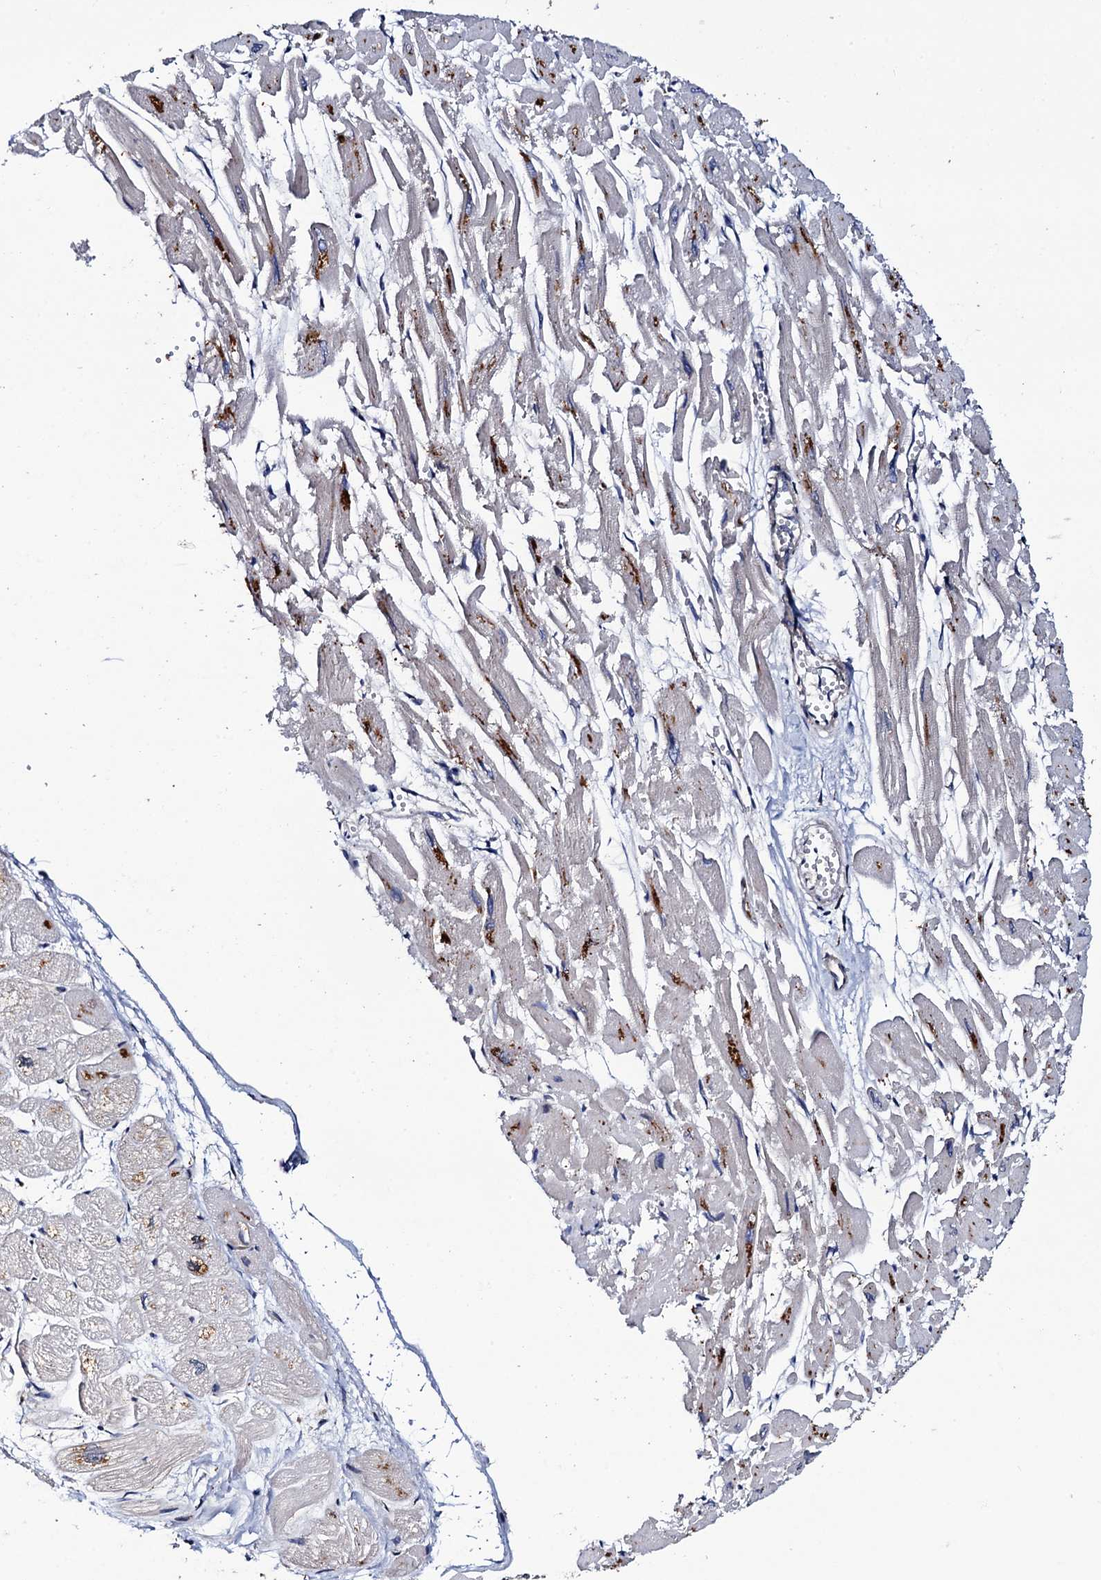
{"staining": {"intensity": "moderate", "quantity": "25%-75%", "location": "cytoplasmic/membranous"}, "tissue": "heart muscle", "cell_type": "Cardiomyocytes", "image_type": "normal", "snomed": [{"axis": "morphology", "description": "Normal tissue, NOS"}, {"axis": "topography", "description": "Heart"}], "caption": "High-magnification brightfield microscopy of normal heart muscle stained with DAB (brown) and counterstained with hematoxylin (blue). cardiomyocytes exhibit moderate cytoplasmic/membranous expression is identified in about25%-75% of cells. (DAB (3,3'-diaminobenzidine) IHC, brown staining for protein, blue staining for nuclei).", "gene": "VPS35", "patient": {"sex": "male", "age": 54}}